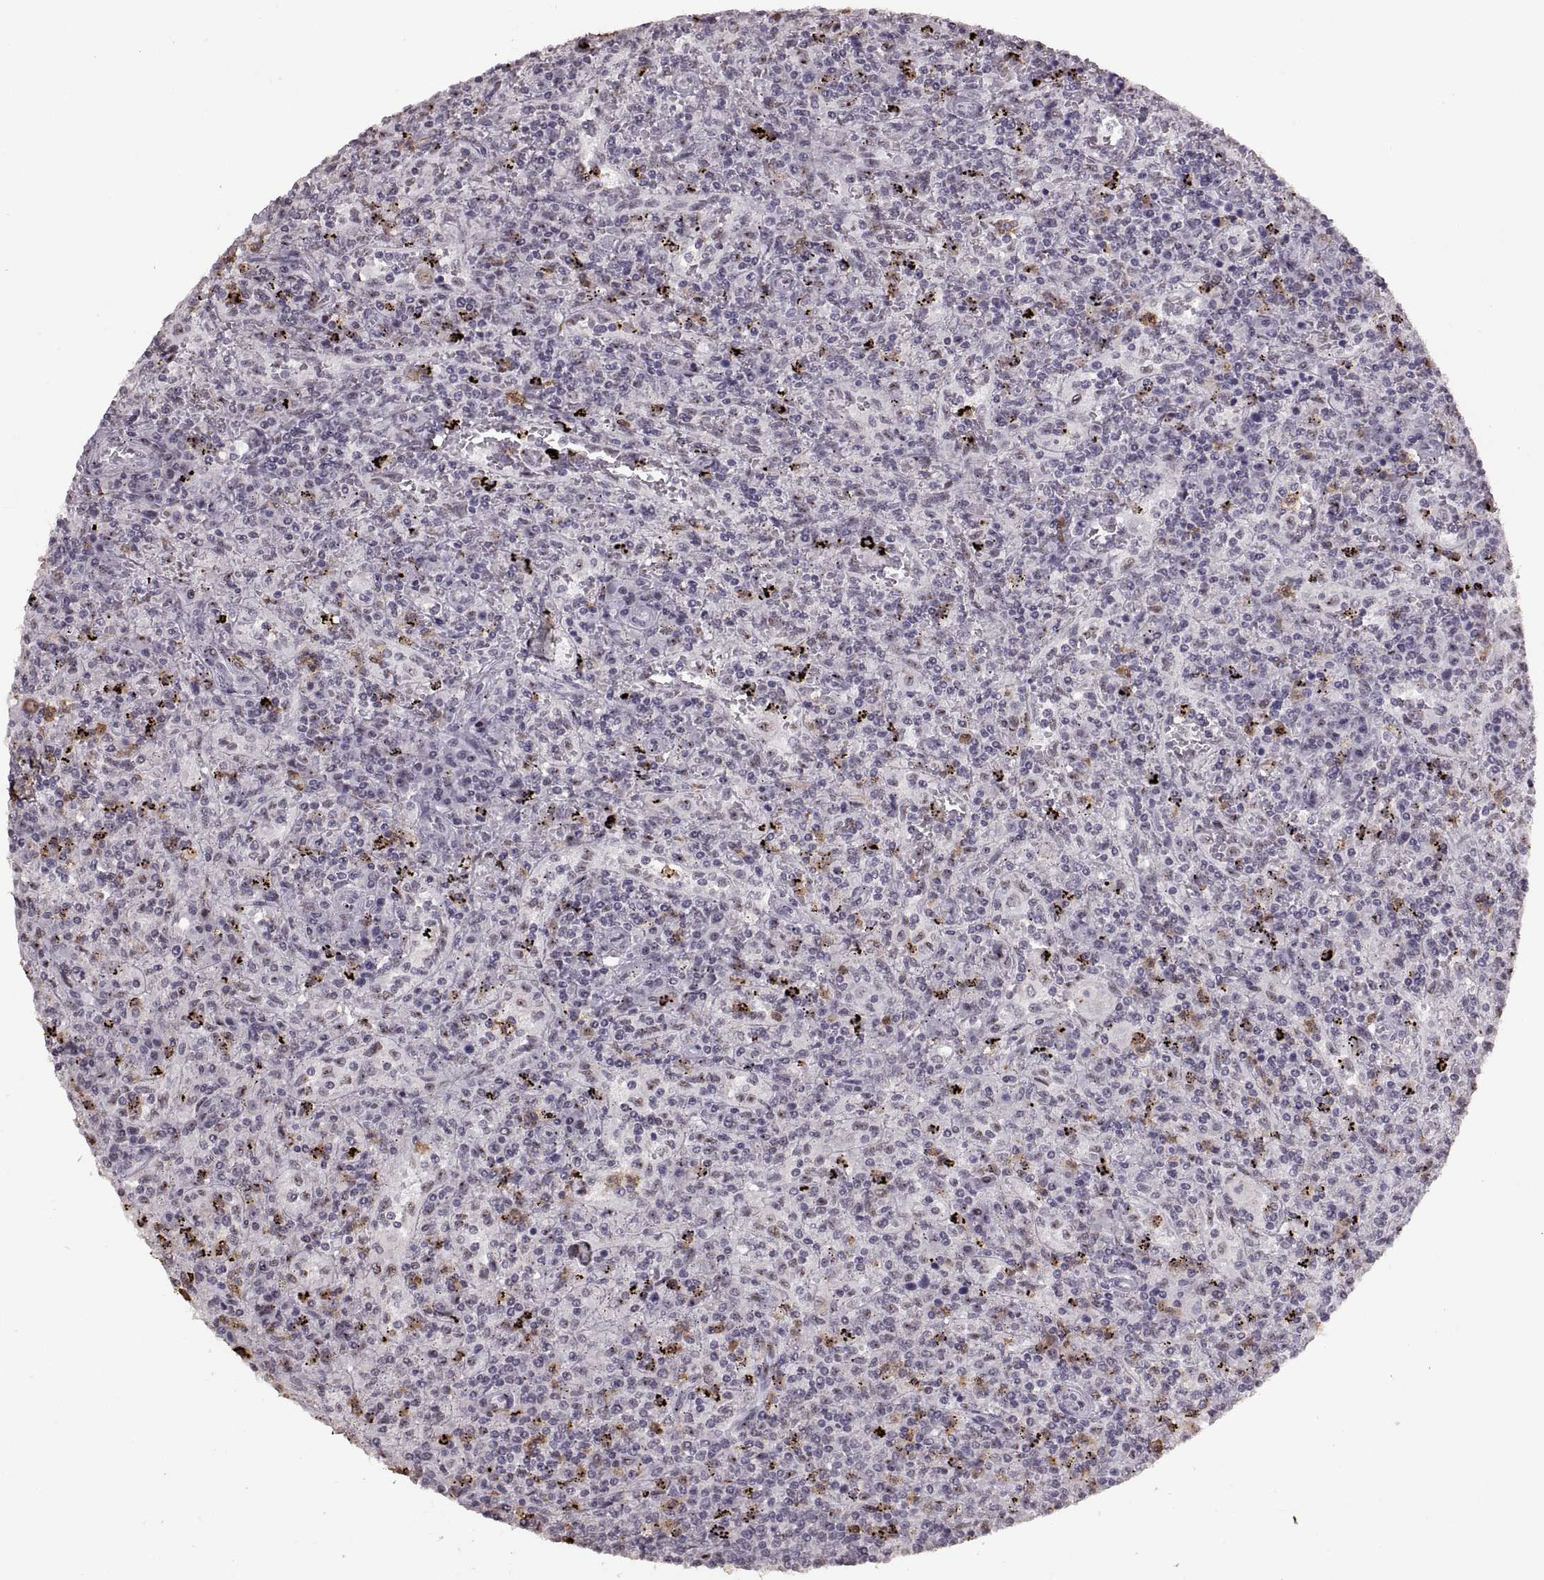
{"staining": {"intensity": "negative", "quantity": "none", "location": "none"}, "tissue": "lymphoma", "cell_type": "Tumor cells", "image_type": "cancer", "snomed": [{"axis": "morphology", "description": "Malignant lymphoma, non-Hodgkin's type, Low grade"}, {"axis": "topography", "description": "Spleen"}], "caption": "Tumor cells show no significant staining in lymphoma.", "gene": "PALS1", "patient": {"sex": "male", "age": 62}}